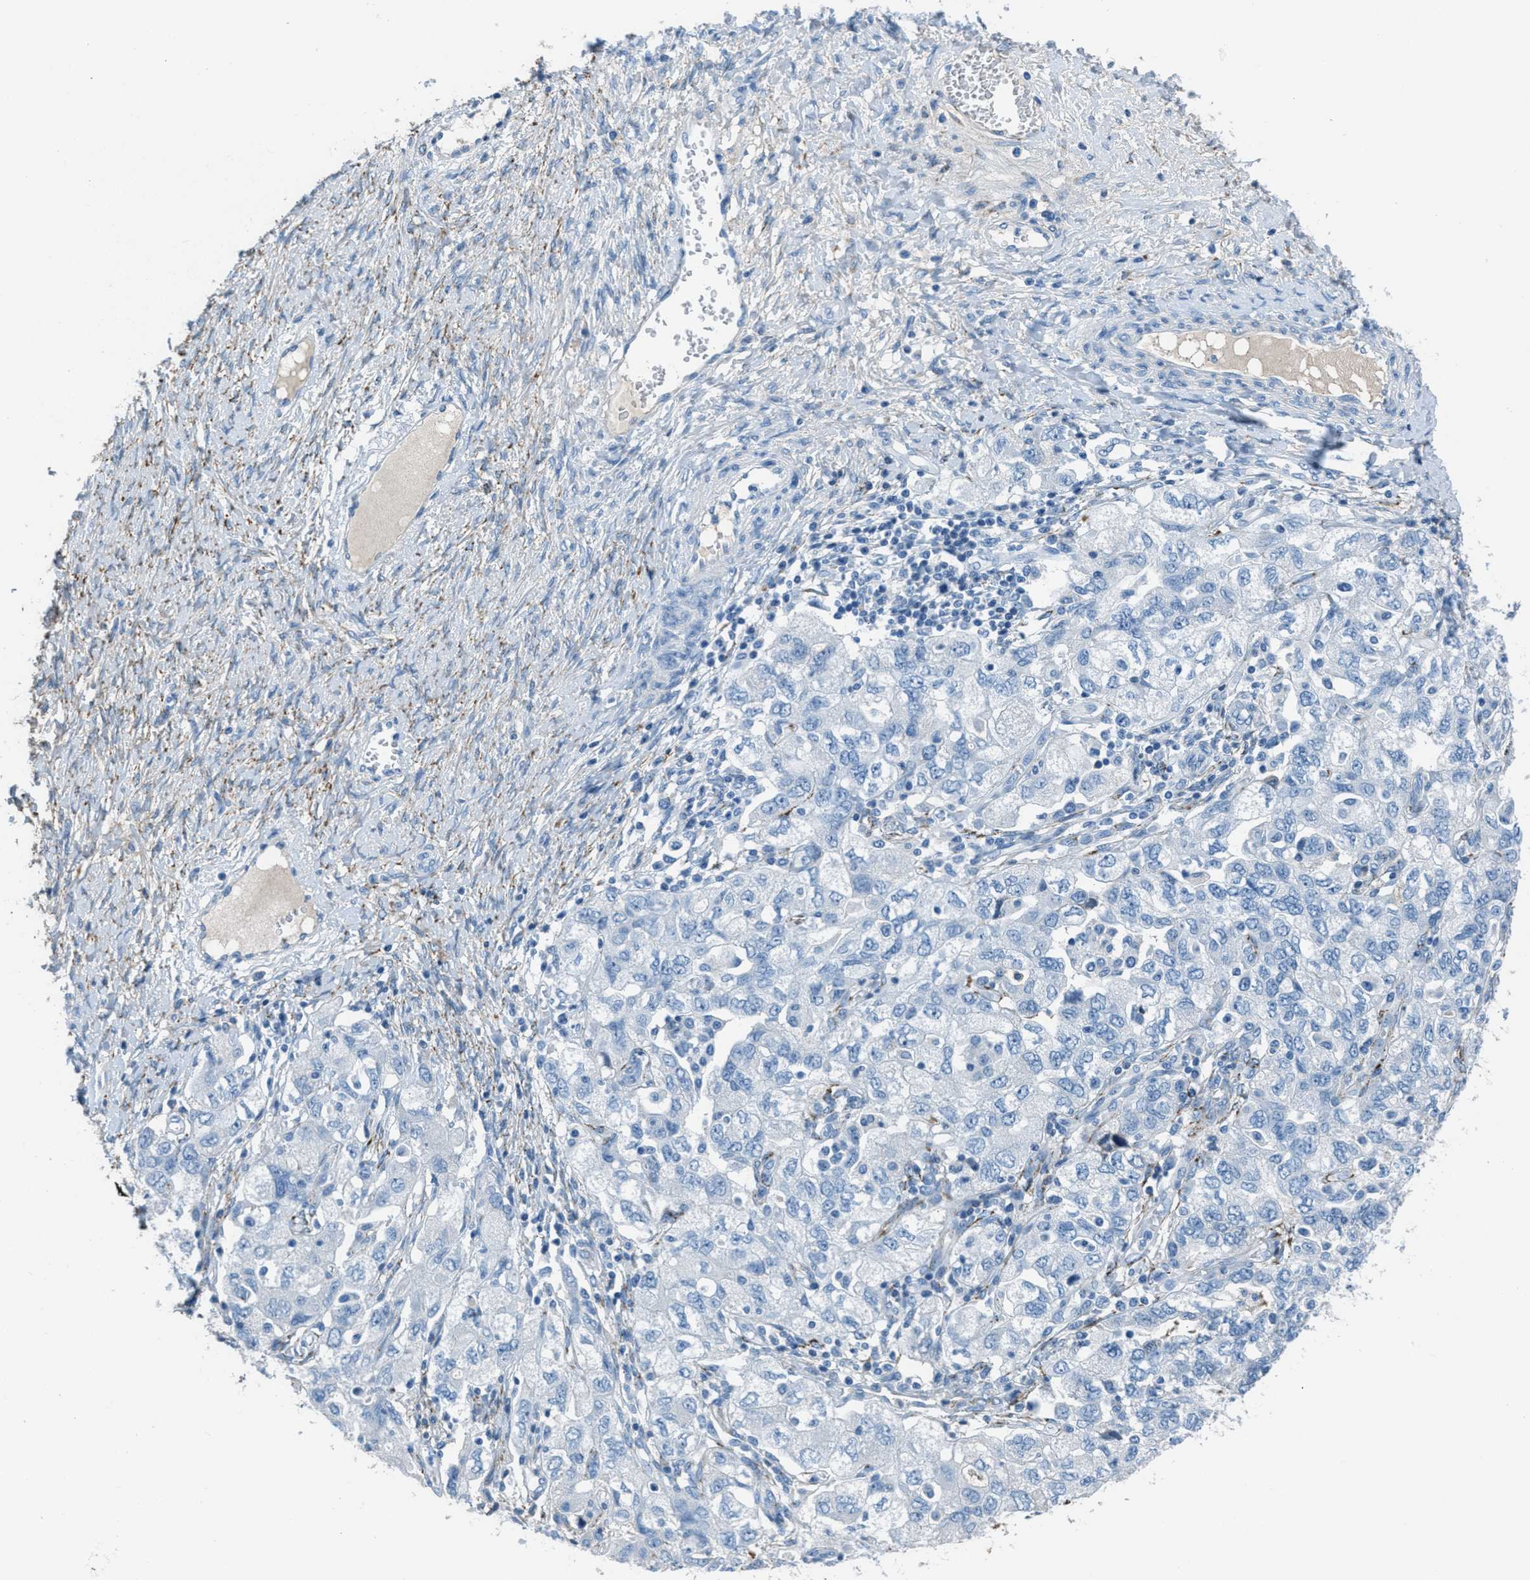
{"staining": {"intensity": "negative", "quantity": "none", "location": "none"}, "tissue": "ovarian cancer", "cell_type": "Tumor cells", "image_type": "cancer", "snomed": [{"axis": "morphology", "description": "Carcinoma, NOS"}, {"axis": "morphology", "description": "Cystadenocarcinoma, serous, NOS"}, {"axis": "topography", "description": "Ovary"}], "caption": "Immunohistochemical staining of human ovarian cancer shows no significant positivity in tumor cells. (DAB immunohistochemistry visualized using brightfield microscopy, high magnification).", "gene": "MGARP", "patient": {"sex": "female", "age": 69}}